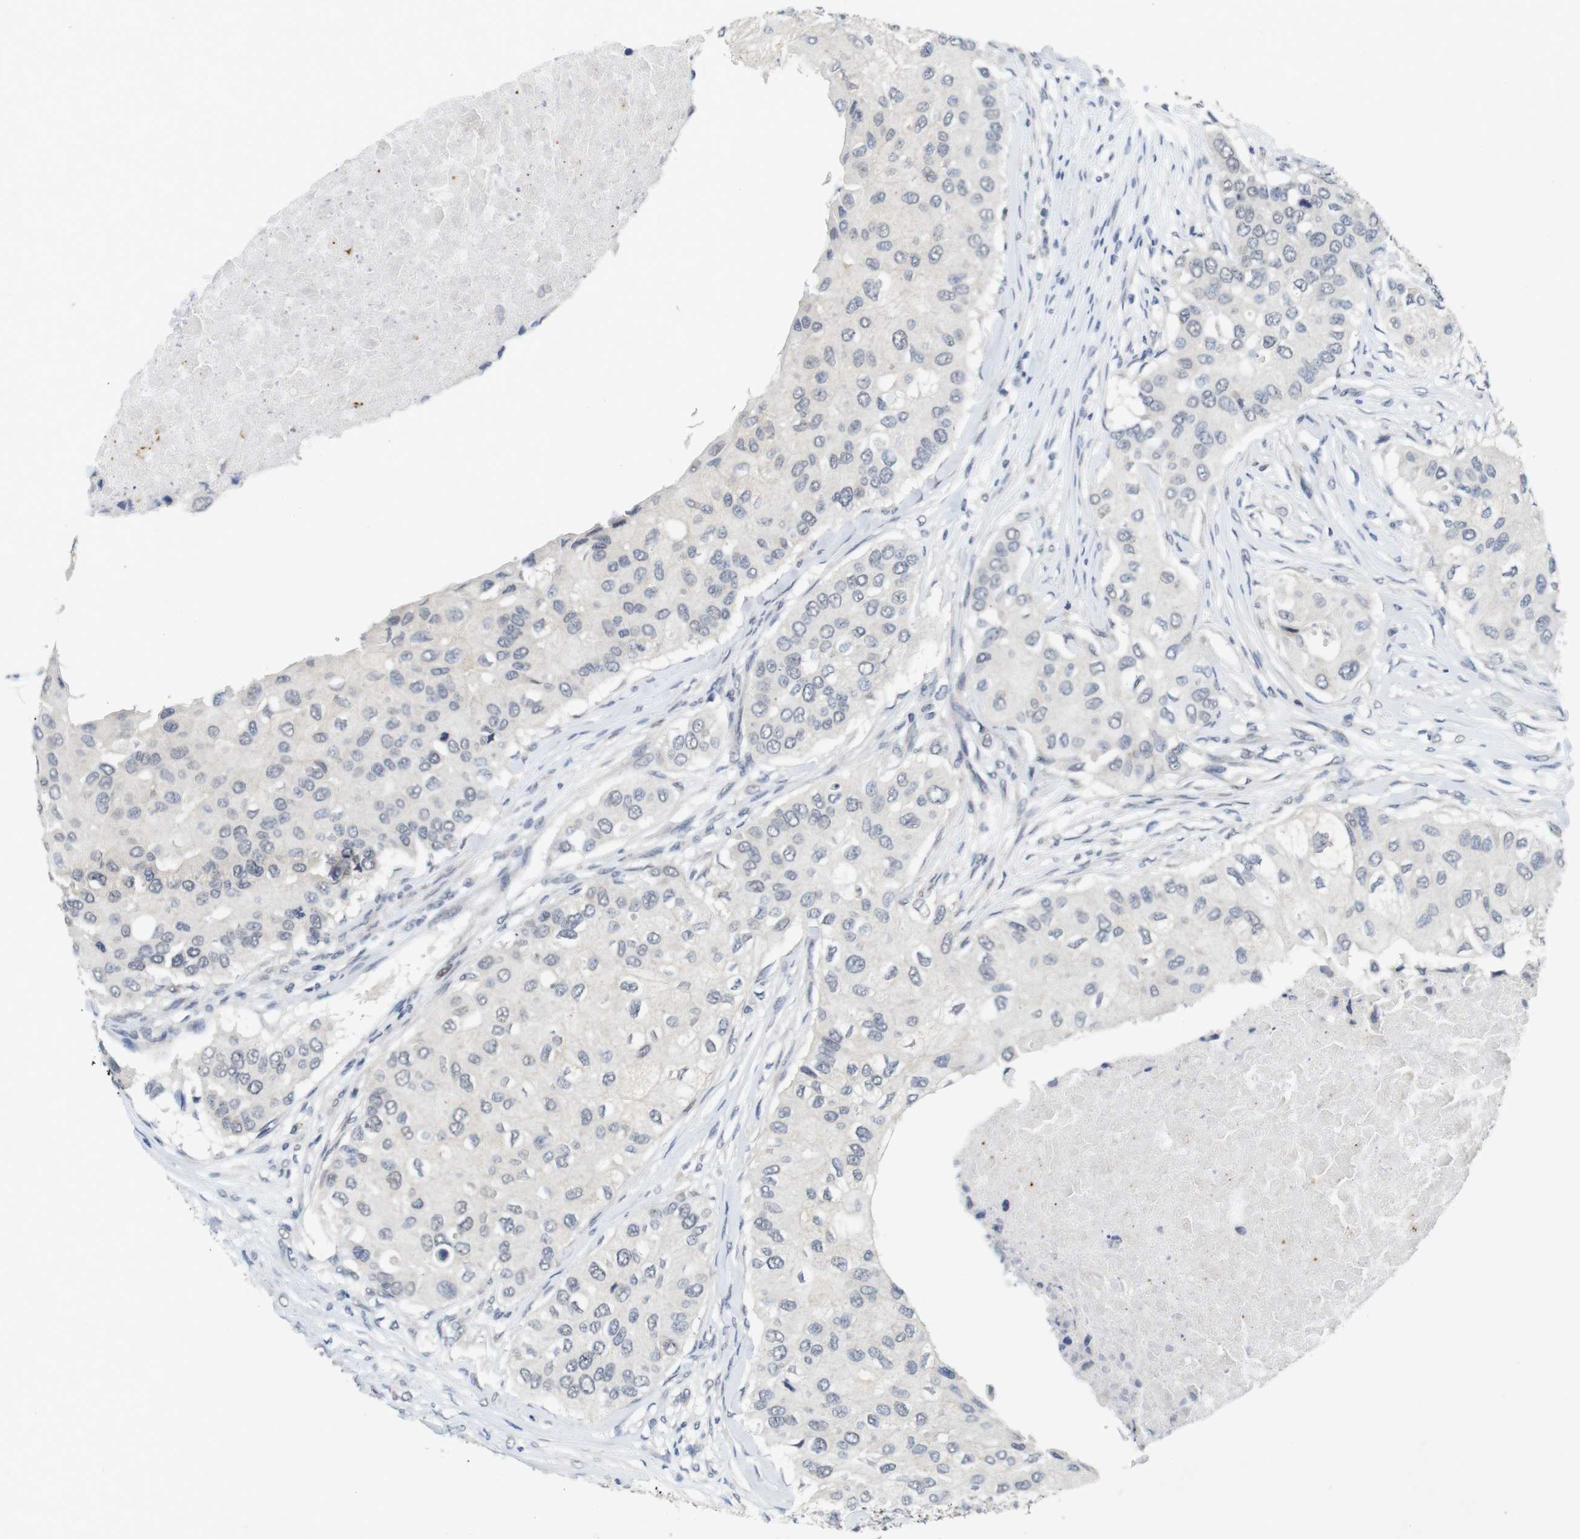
{"staining": {"intensity": "negative", "quantity": "none", "location": "none"}, "tissue": "breast cancer", "cell_type": "Tumor cells", "image_type": "cancer", "snomed": [{"axis": "morphology", "description": "Normal tissue, NOS"}, {"axis": "morphology", "description": "Duct carcinoma"}, {"axis": "topography", "description": "Breast"}], "caption": "Tumor cells show no significant protein staining in breast invasive ductal carcinoma.", "gene": "SKP2", "patient": {"sex": "female", "age": 49}}